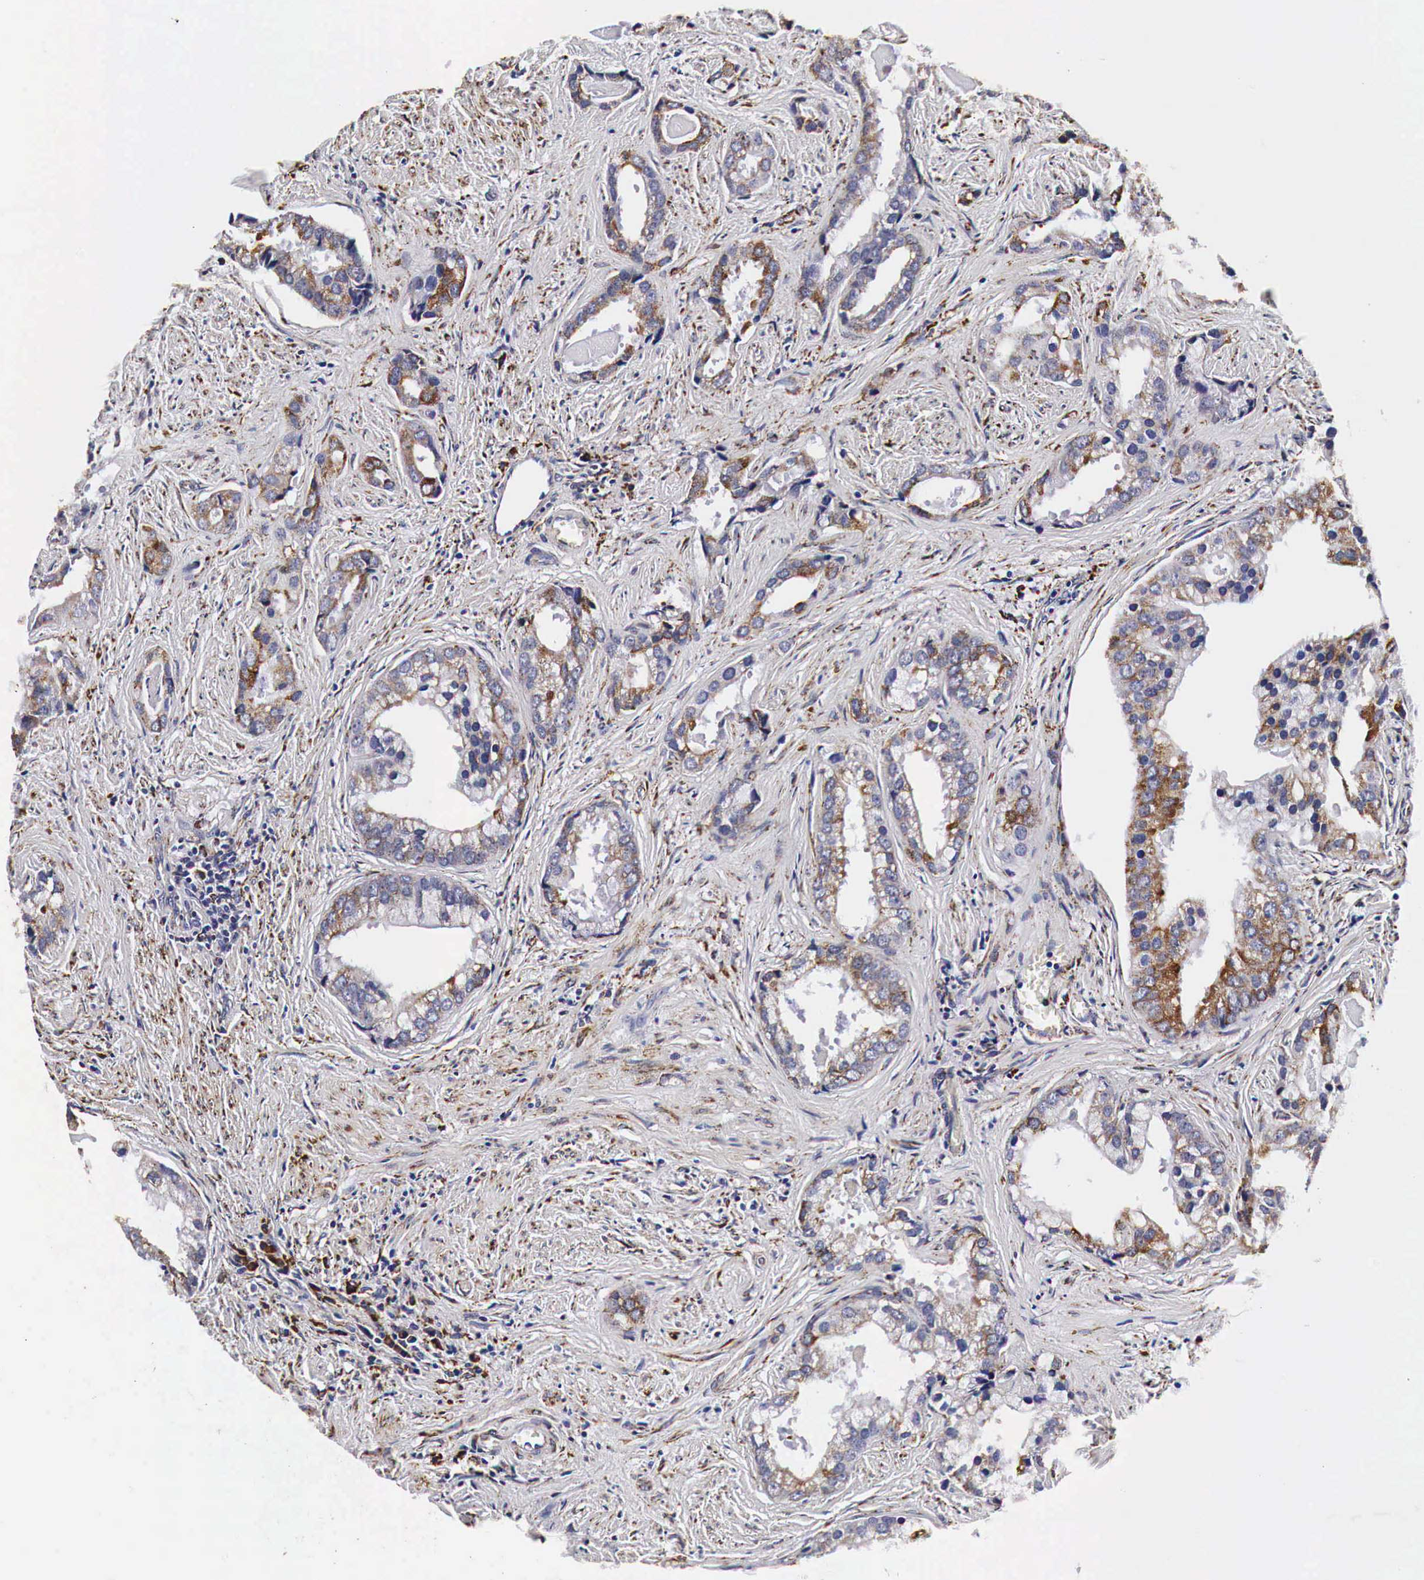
{"staining": {"intensity": "weak", "quantity": "25%-75%", "location": "cytoplasmic/membranous"}, "tissue": "prostate cancer", "cell_type": "Tumor cells", "image_type": "cancer", "snomed": [{"axis": "morphology", "description": "Adenocarcinoma, Medium grade"}, {"axis": "topography", "description": "Prostate"}], "caption": "A high-resolution photomicrograph shows immunohistochemistry staining of prostate cancer, which reveals weak cytoplasmic/membranous expression in about 25%-75% of tumor cells.", "gene": "CKAP4", "patient": {"sex": "male", "age": 65}}